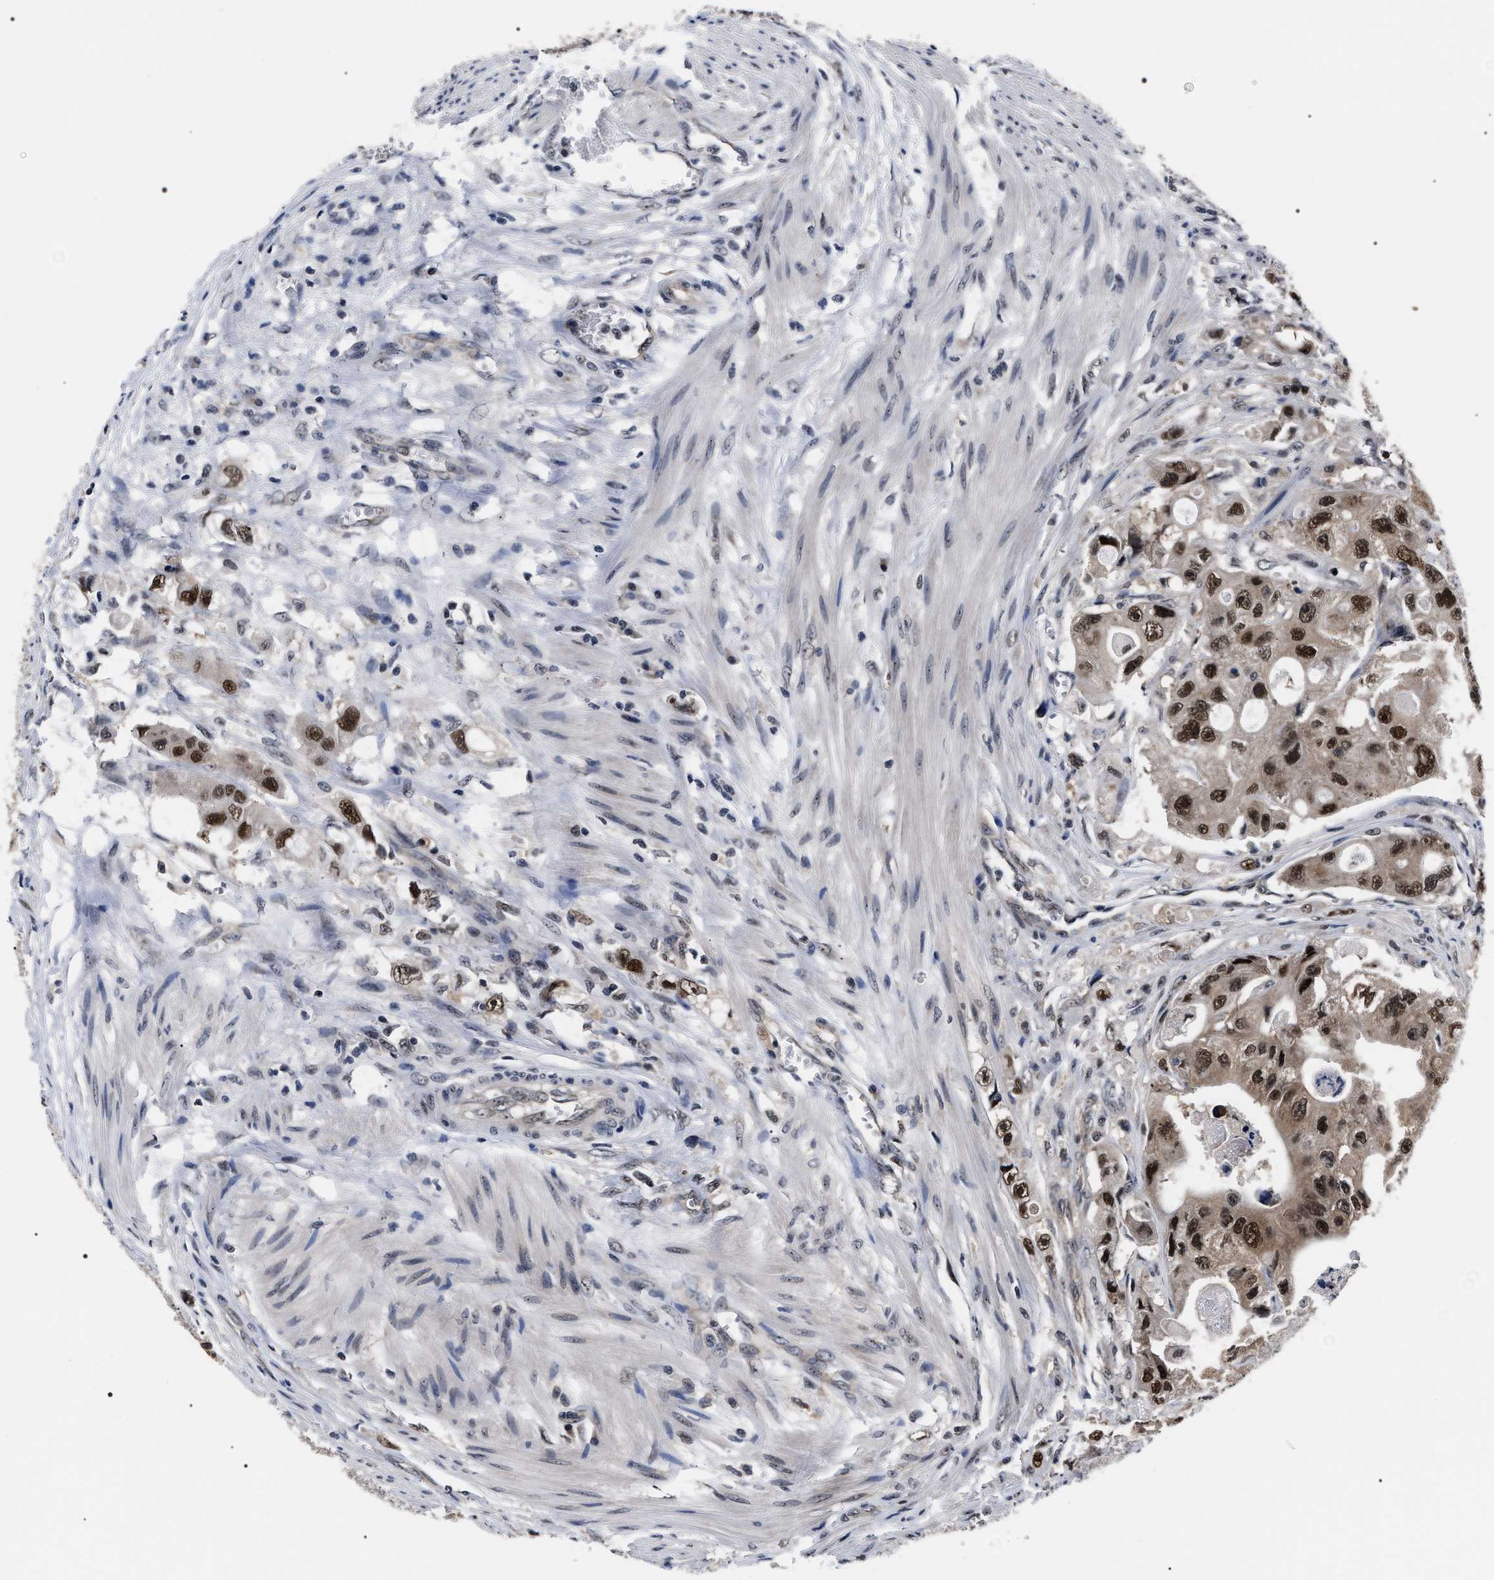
{"staining": {"intensity": "strong", "quantity": "25%-75%", "location": "nuclear"}, "tissue": "colorectal cancer", "cell_type": "Tumor cells", "image_type": "cancer", "snomed": [{"axis": "morphology", "description": "Adenocarcinoma, NOS"}, {"axis": "topography", "description": "Colon"}], "caption": "Immunohistochemistry photomicrograph of neoplastic tissue: colorectal cancer stained using immunohistochemistry (IHC) demonstrates high levels of strong protein expression localized specifically in the nuclear of tumor cells, appearing as a nuclear brown color.", "gene": "CSNK2A1", "patient": {"sex": "female", "age": 46}}